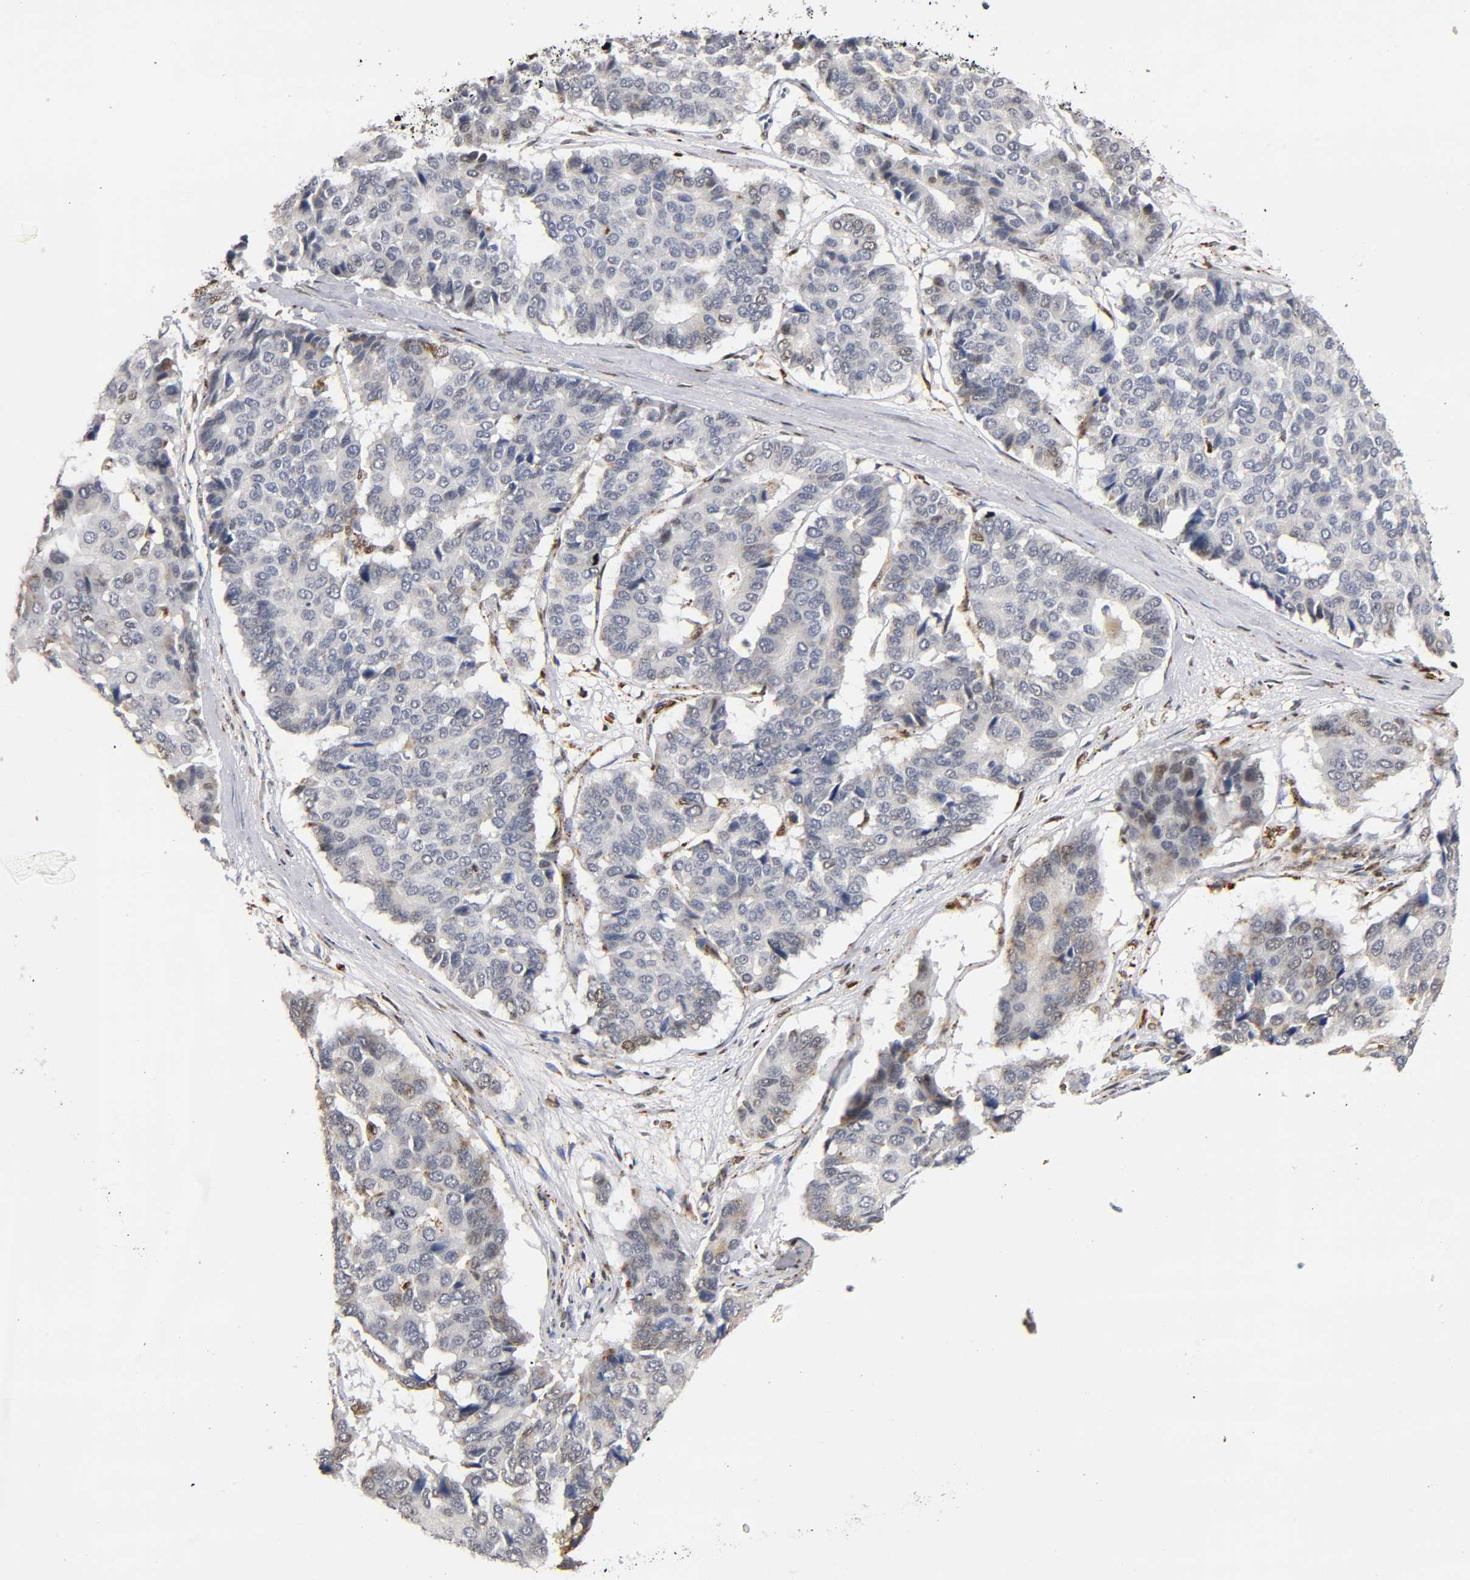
{"staining": {"intensity": "weak", "quantity": "25%-75%", "location": "cytoplasmic/membranous"}, "tissue": "pancreatic cancer", "cell_type": "Tumor cells", "image_type": "cancer", "snomed": [{"axis": "morphology", "description": "Adenocarcinoma, NOS"}, {"axis": "topography", "description": "Pancreas"}], "caption": "Human pancreatic cancer stained with a brown dye displays weak cytoplasmic/membranous positive expression in approximately 25%-75% of tumor cells.", "gene": "RUNX1", "patient": {"sex": "male", "age": 50}}